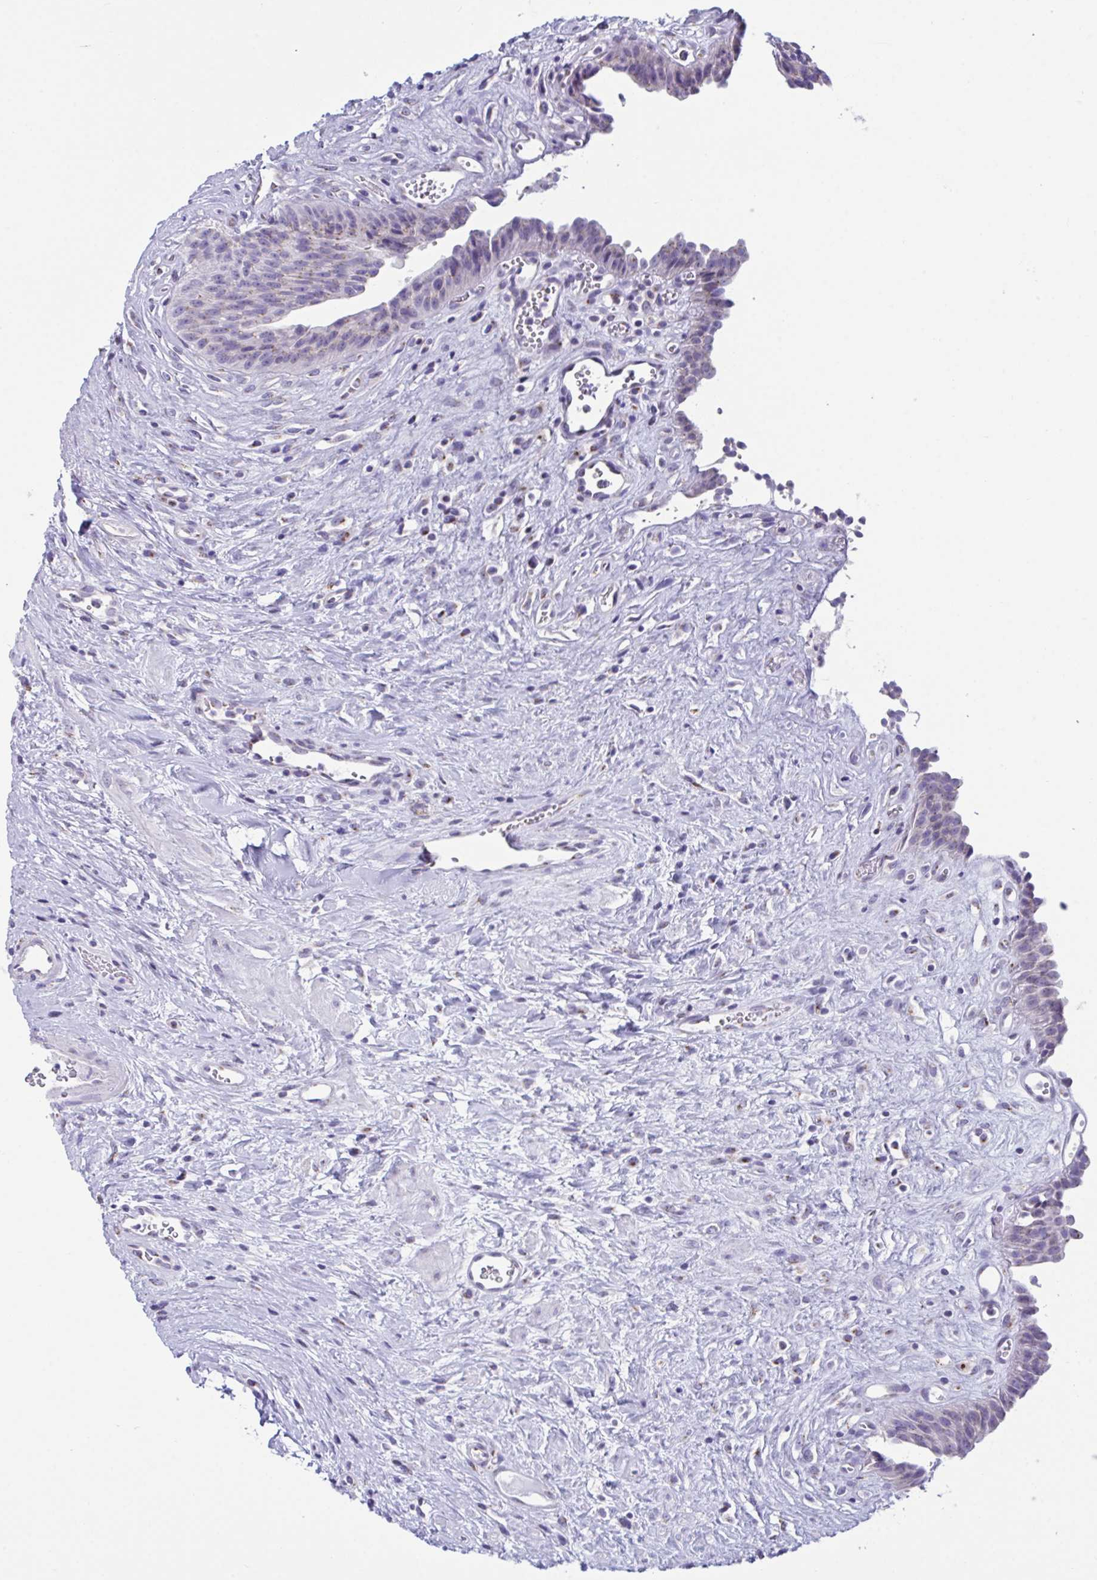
{"staining": {"intensity": "moderate", "quantity": "<25%", "location": "cytoplasmic/membranous"}, "tissue": "urinary bladder", "cell_type": "Urothelial cells", "image_type": "normal", "snomed": [{"axis": "morphology", "description": "Normal tissue, NOS"}, {"axis": "topography", "description": "Urinary bladder"}], "caption": "Immunohistochemical staining of normal human urinary bladder shows moderate cytoplasmic/membranous protein positivity in about <25% of urothelial cells. (Brightfield microscopy of DAB IHC at high magnification).", "gene": "SCLY", "patient": {"sex": "female", "age": 56}}